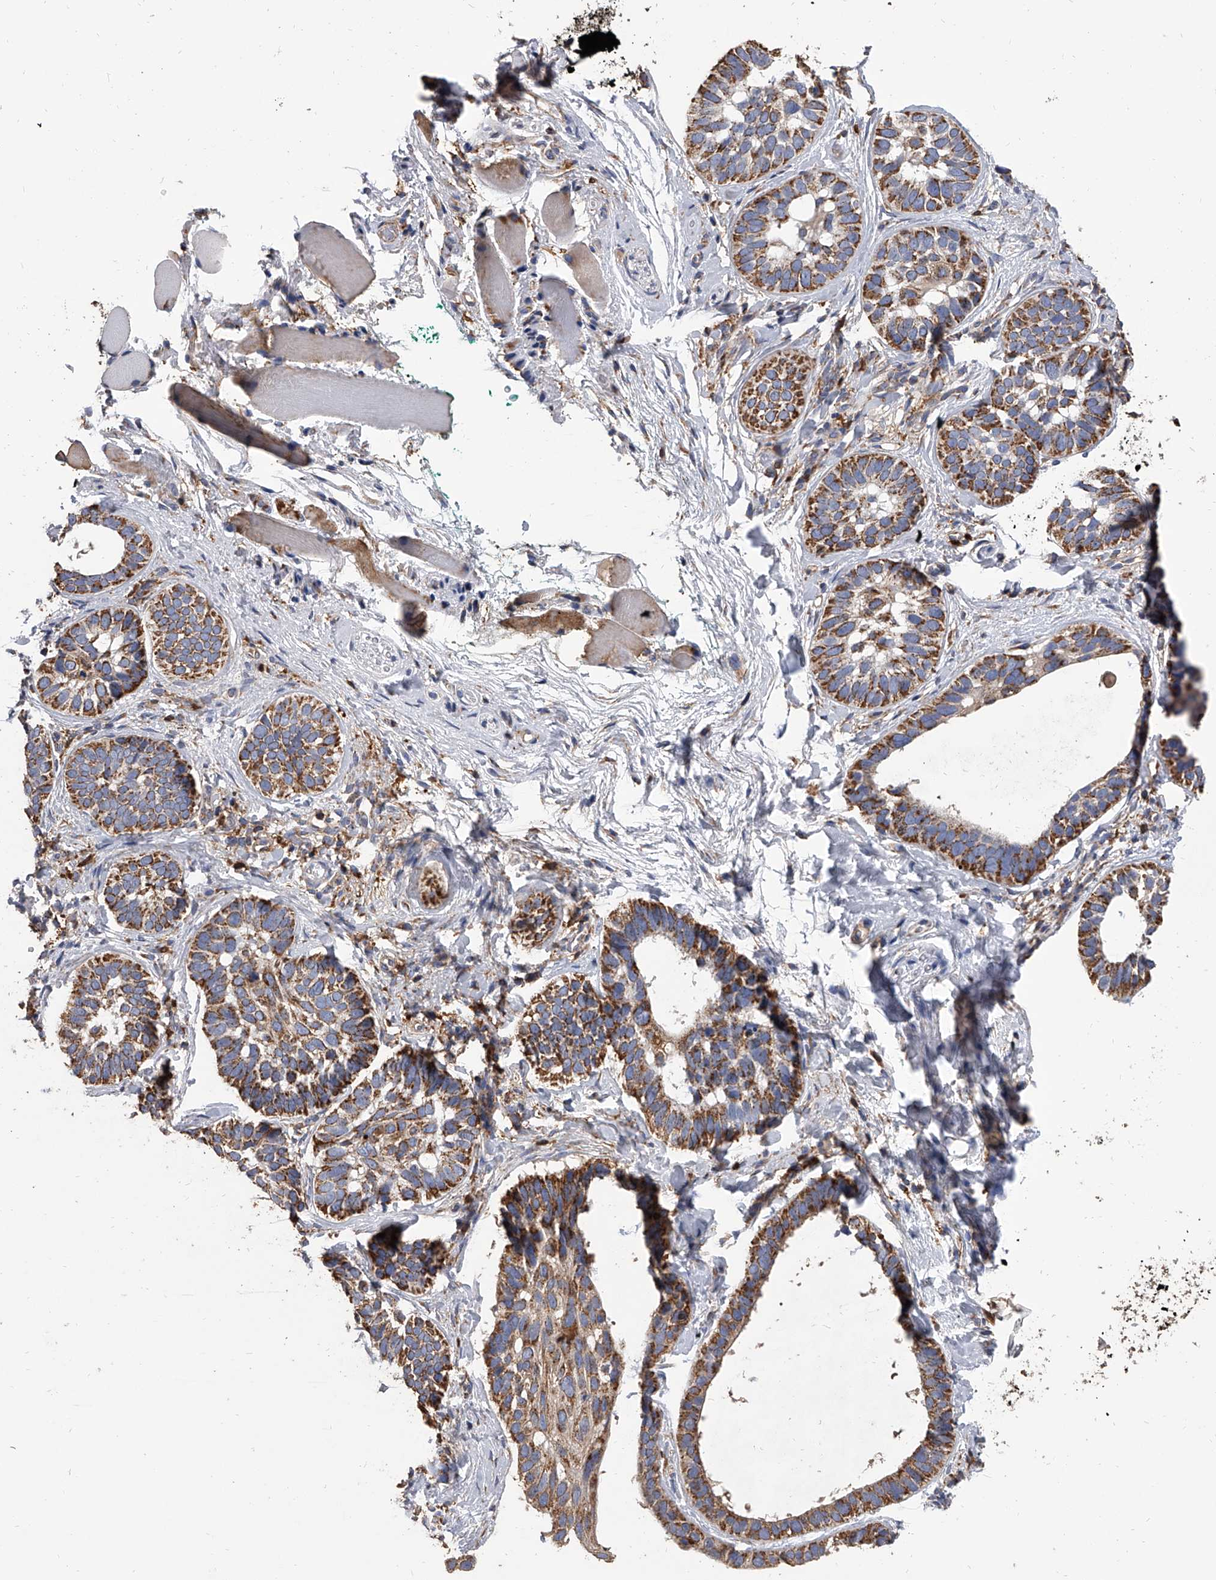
{"staining": {"intensity": "strong", "quantity": ">75%", "location": "cytoplasmic/membranous"}, "tissue": "skin cancer", "cell_type": "Tumor cells", "image_type": "cancer", "snomed": [{"axis": "morphology", "description": "Basal cell carcinoma"}, {"axis": "topography", "description": "Skin"}], "caption": "This histopathology image exhibits immunohistochemistry staining of skin cancer (basal cell carcinoma), with high strong cytoplasmic/membranous staining in approximately >75% of tumor cells.", "gene": "MRPL28", "patient": {"sex": "male", "age": 62}}